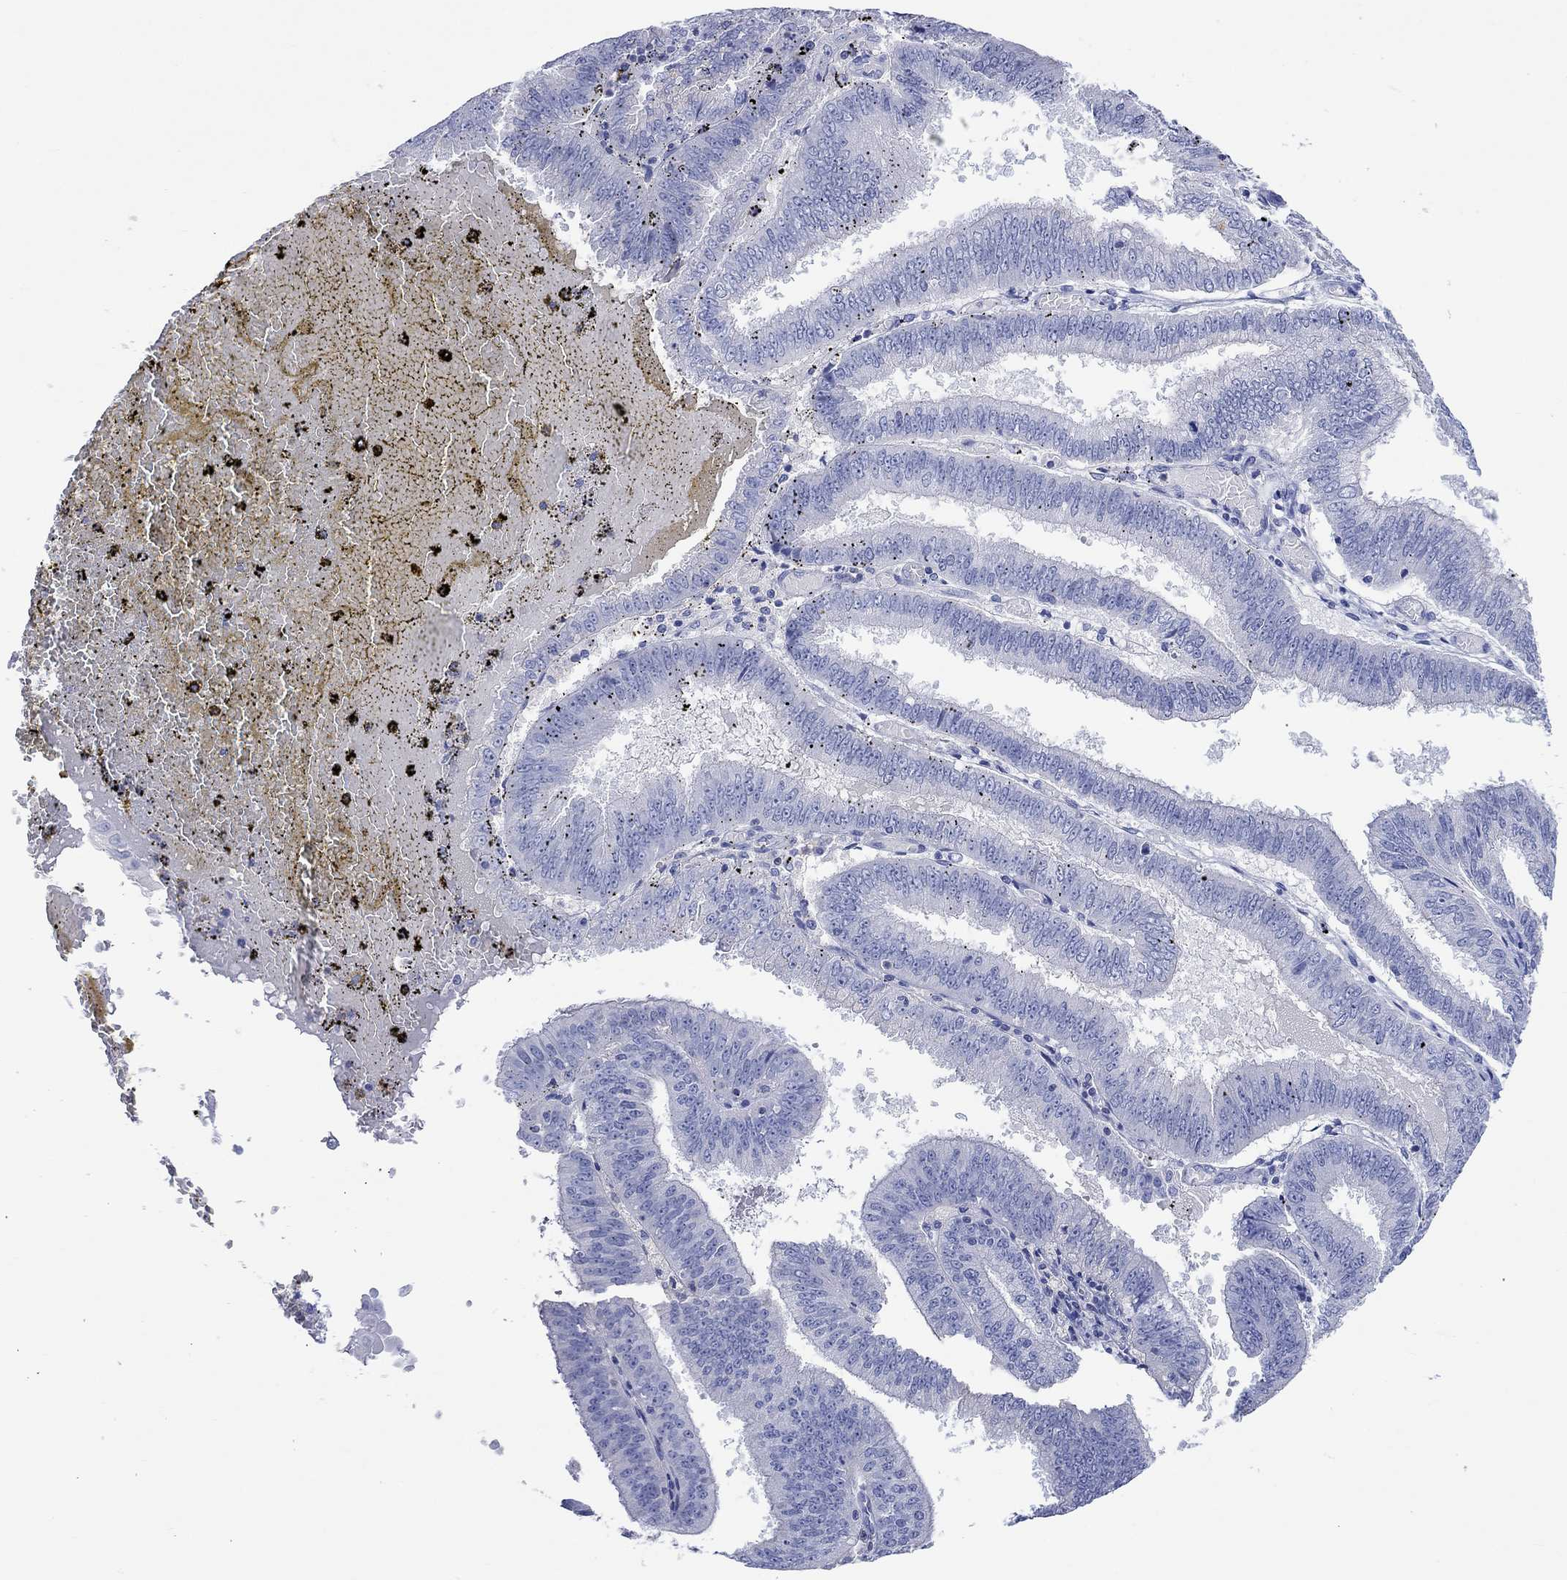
{"staining": {"intensity": "negative", "quantity": "none", "location": "none"}, "tissue": "endometrial cancer", "cell_type": "Tumor cells", "image_type": "cancer", "snomed": [{"axis": "morphology", "description": "Adenocarcinoma, NOS"}, {"axis": "topography", "description": "Endometrium"}], "caption": "Immunohistochemistry (IHC) micrograph of endometrial adenocarcinoma stained for a protein (brown), which shows no staining in tumor cells.", "gene": "GCM1", "patient": {"sex": "female", "age": 66}}